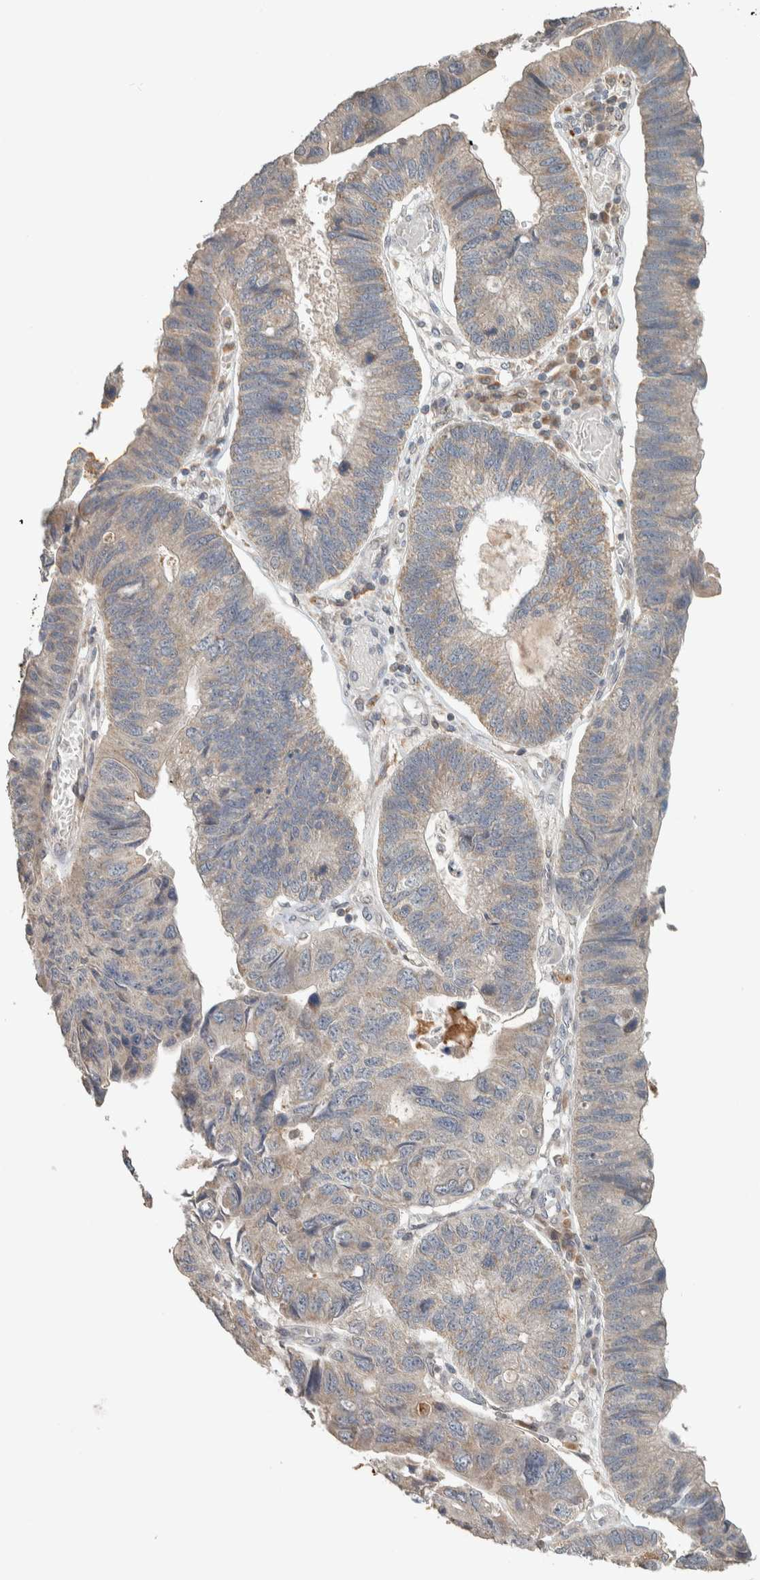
{"staining": {"intensity": "weak", "quantity": "25%-75%", "location": "cytoplasmic/membranous"}, "tissue": "stomach cancer", "cell_type": "Tumor cells", "image_type": "cancer", "snomed": [{"axis": "morphology", "description": "Adenocarcinoma, NOS"}, {"axis": "topography", "description": "Stomach"}], "caption": "High-power microscopy captured an IHC photomicrograph of stomach cancer, revealing weak cytoplasmic/membranous staining in approximately 25%-75% of tumor cells. The protein of interest is shown in brown color, while the nuclei are stained blue.", "gene": "NBR1", "patient": {"sex": "male", "age": 59}}